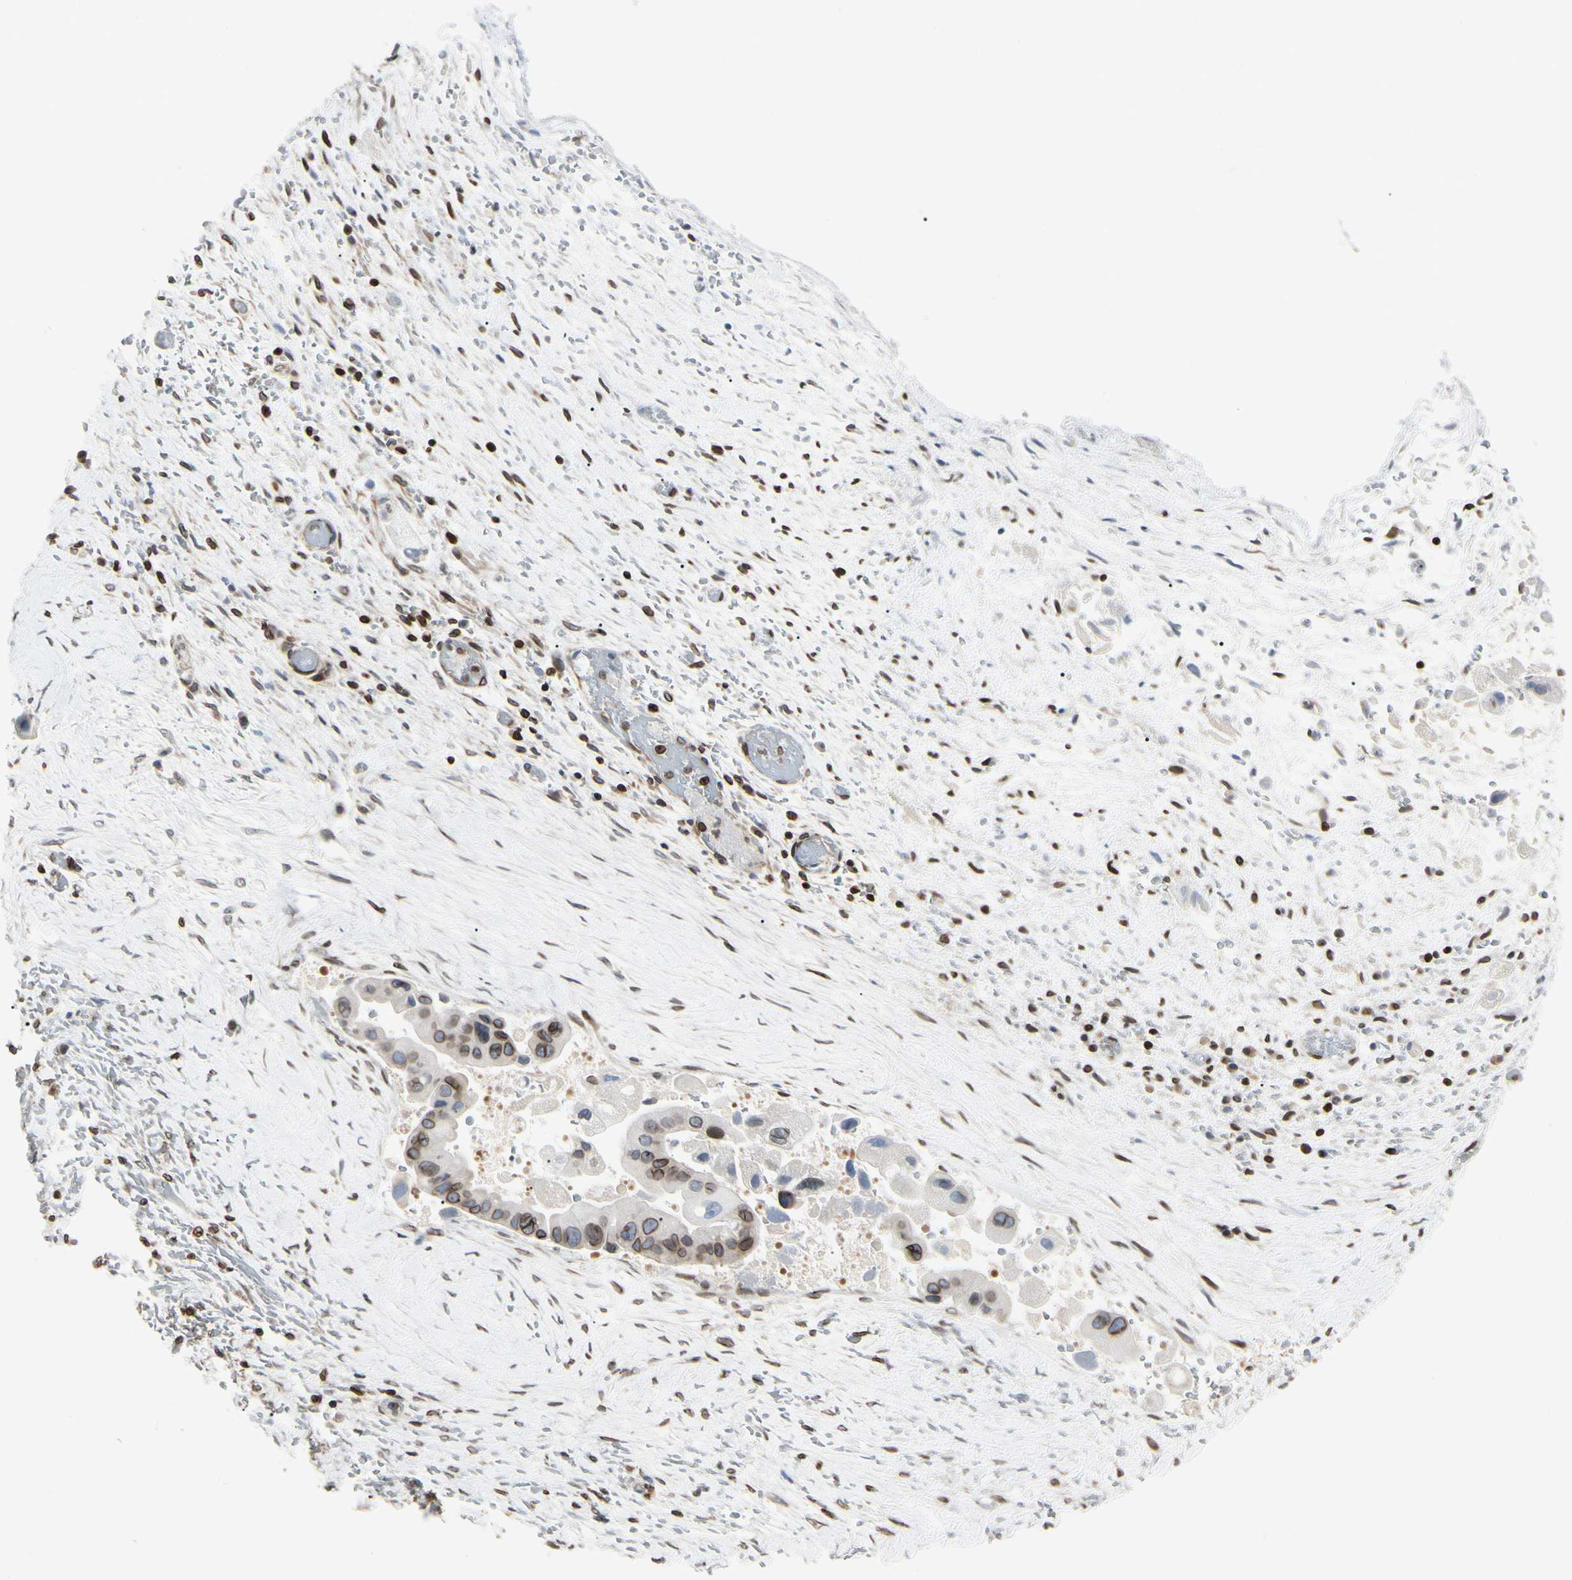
{"staining": {"intensity": "moderate", "quantity": "<25%", "location": "cytoplasmic/membranous,nuclear"}, "tissue": "liver cancer", "cell_type": "Tumor cells", "image_type": "cancer", "snomed": [{"axis": "morphology", "description": "Normal tissue, NOS"}, {"axis": "morphology", "description": "Cholangiocarcinoma"}, {"axis": "topography", "description": "Liver"}, {"axis": "topography", "description": "Peripheral nerve tissue"}], "caption": "This micrograph displays immunohistochemistry staining of human liver cholangiocarcinoma, with low moderate cytoplasmic/membranous and nuclear expression in approximately <25% of tumor cells.", "gene": "TMPO", "patient": {"sex": "male", "age": 50}}